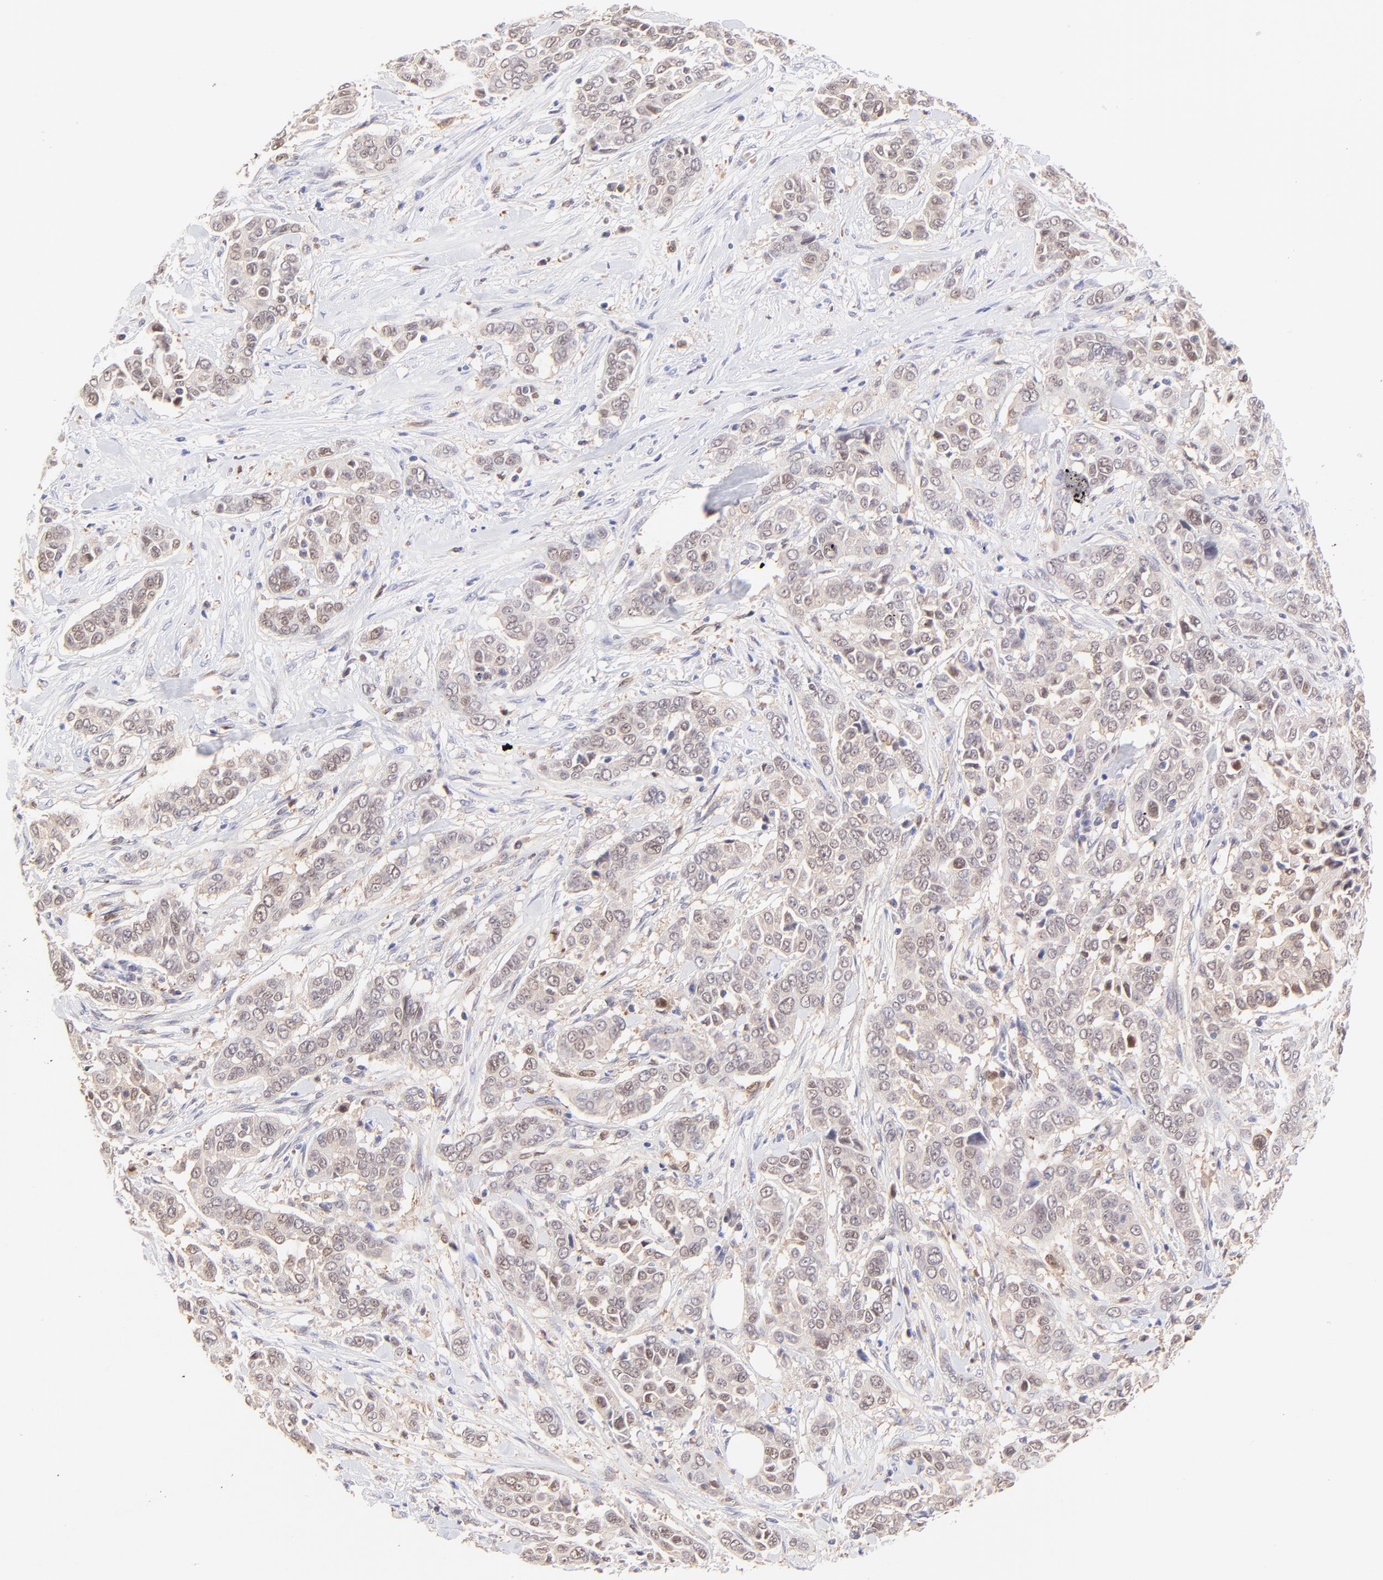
{"staining": {"intensity": "weak", "quantity": "25%-75%", "location": "cytoplasmic/membranous,nuclear"}, "tissue": "pancreatic cancer", "cell_type": "Tumor cells", "image_type": "cancer", "snomed": [{"axis": "morphology", "description": "Adenocarcinoma, NOS"}, {"axis": "topography", "description": "Pancreas"}], "caption": "There is low levels of weak cytoplasmic/membranous and nuclear staining in tumor cells of pancreatic cancer, as demonstrated by immunohistochemical staining (brown color).", "gene": "HYAL1", "patient": {"sex": "female", "age": 52}}